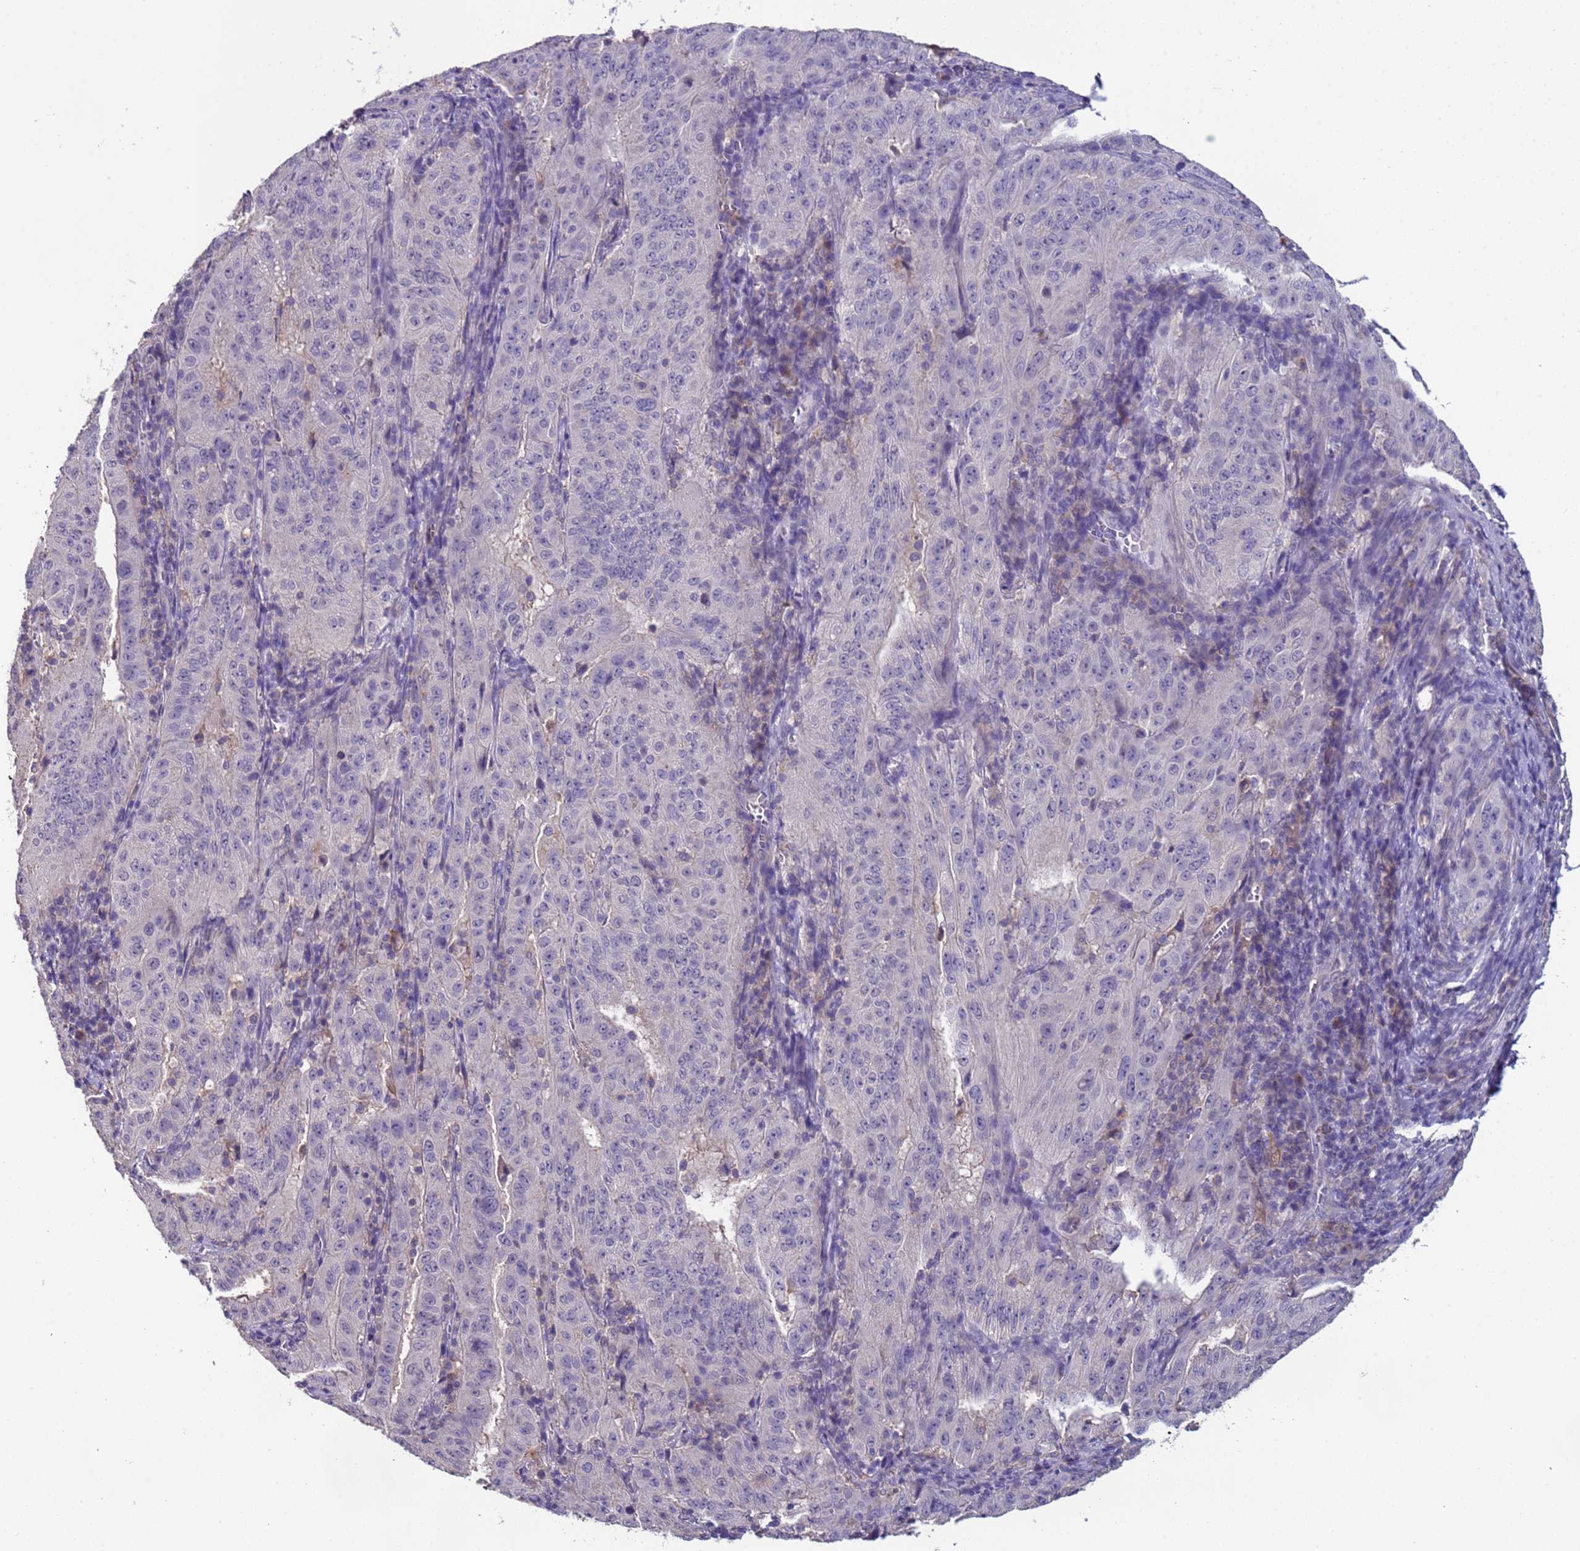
{"staining": {"intensity": "negative", "quantity": "none", "location": "none"}, "tissue": "pancreatic cancer", "cell_type": "Tumor cells", "image_type": "cancer", "snomed": [{"axis": "morphology", "description": "Adenocarcinoma, NOS"}, {"axis": "topography", "description": "Pancreas"}], "caption": "DAB (3,3'-diaminobenzidine) immunohistochemical staining of pancreatic cancer reveals no significant expression in tumor cells. Brightfield microscopy of immunohistochemistry stained with DAB (brown) and hematoxylin (blue), captured at high magnification.", "gene": "ZNF248", "patient": {"sex": "male", "age": 63}}